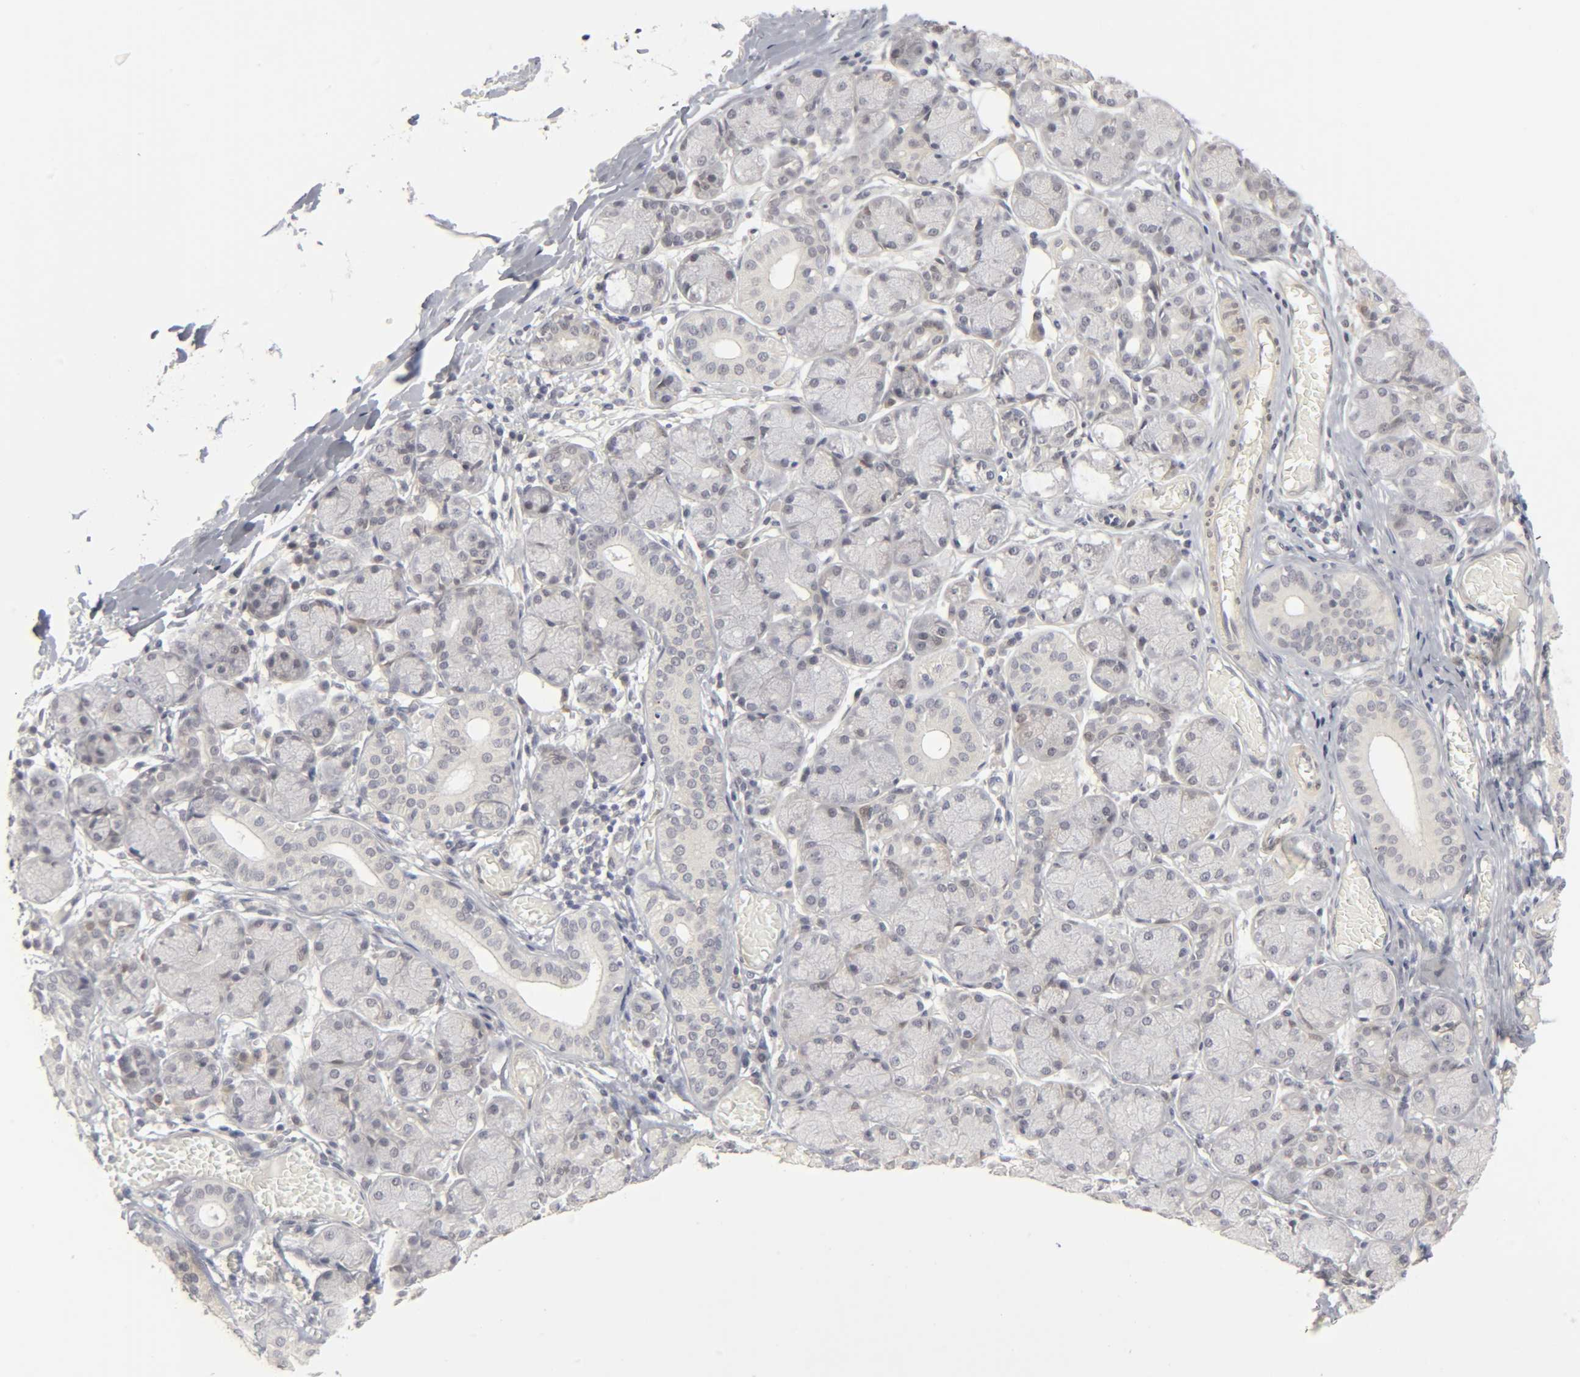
{"staining": {"intensity": "weak", "quantity": "<25%", "location": "nuclear"}, "tissue": "salivary gland", "cell_type": "Glandular cells", "image_type": "normal", "snomed": [{"axis": "morphology", "description": "Normal tissue, NOS"}, {"axis": "topography", "description": "Salivary gland"}], "caption": "This histopathology image is of normal salivary gland stained with IHC to label a protein in brown with the nuclei are counter-stained blue. There is no positivity in glandular cells.", "gene": "PDLIM3", "patient": {"sex": "female", "age": 24}}